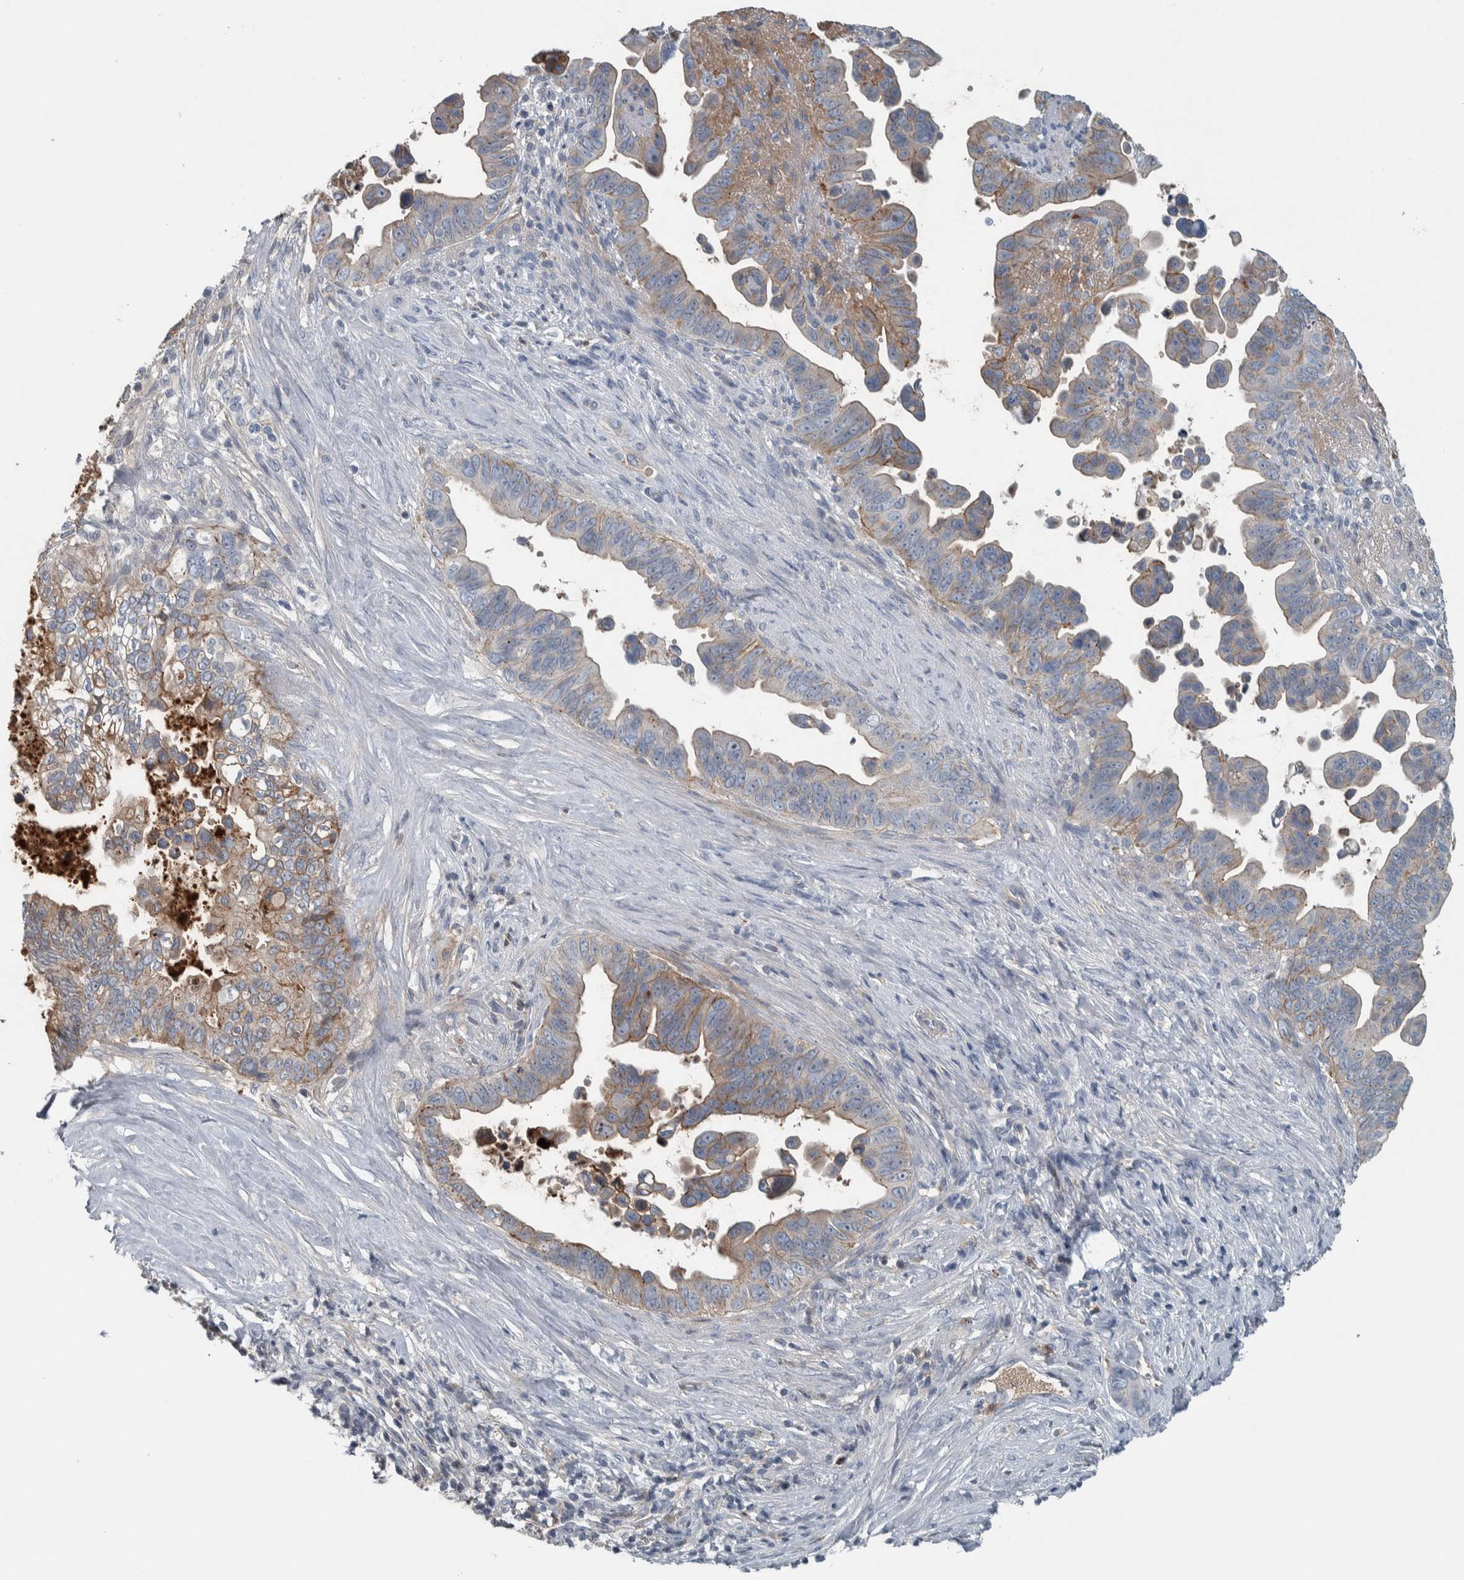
{"staining": {"intensity": "weak", "quantity": "25%-75%", "location": "cytoplasmic/membranous"}, "tissue": "pancreatic cancer", "cell_type": "Tumor cells", "image_type": "cancer", "snomed": [{"axis": "morphology", "description": "Adenocarcinoma, NOS"}, {"axis": "topography", "description": "Pancreas"}], "caption": "DAB immunohistochemical staining of pancreatic cancer (adenocarcinoma) displays weak cytoplasmic/membranous protein staining in approximately 25%-75% of tumor cells.", "gene": "SERPINC1", "patient": {"sex": "female", "age": 72}}